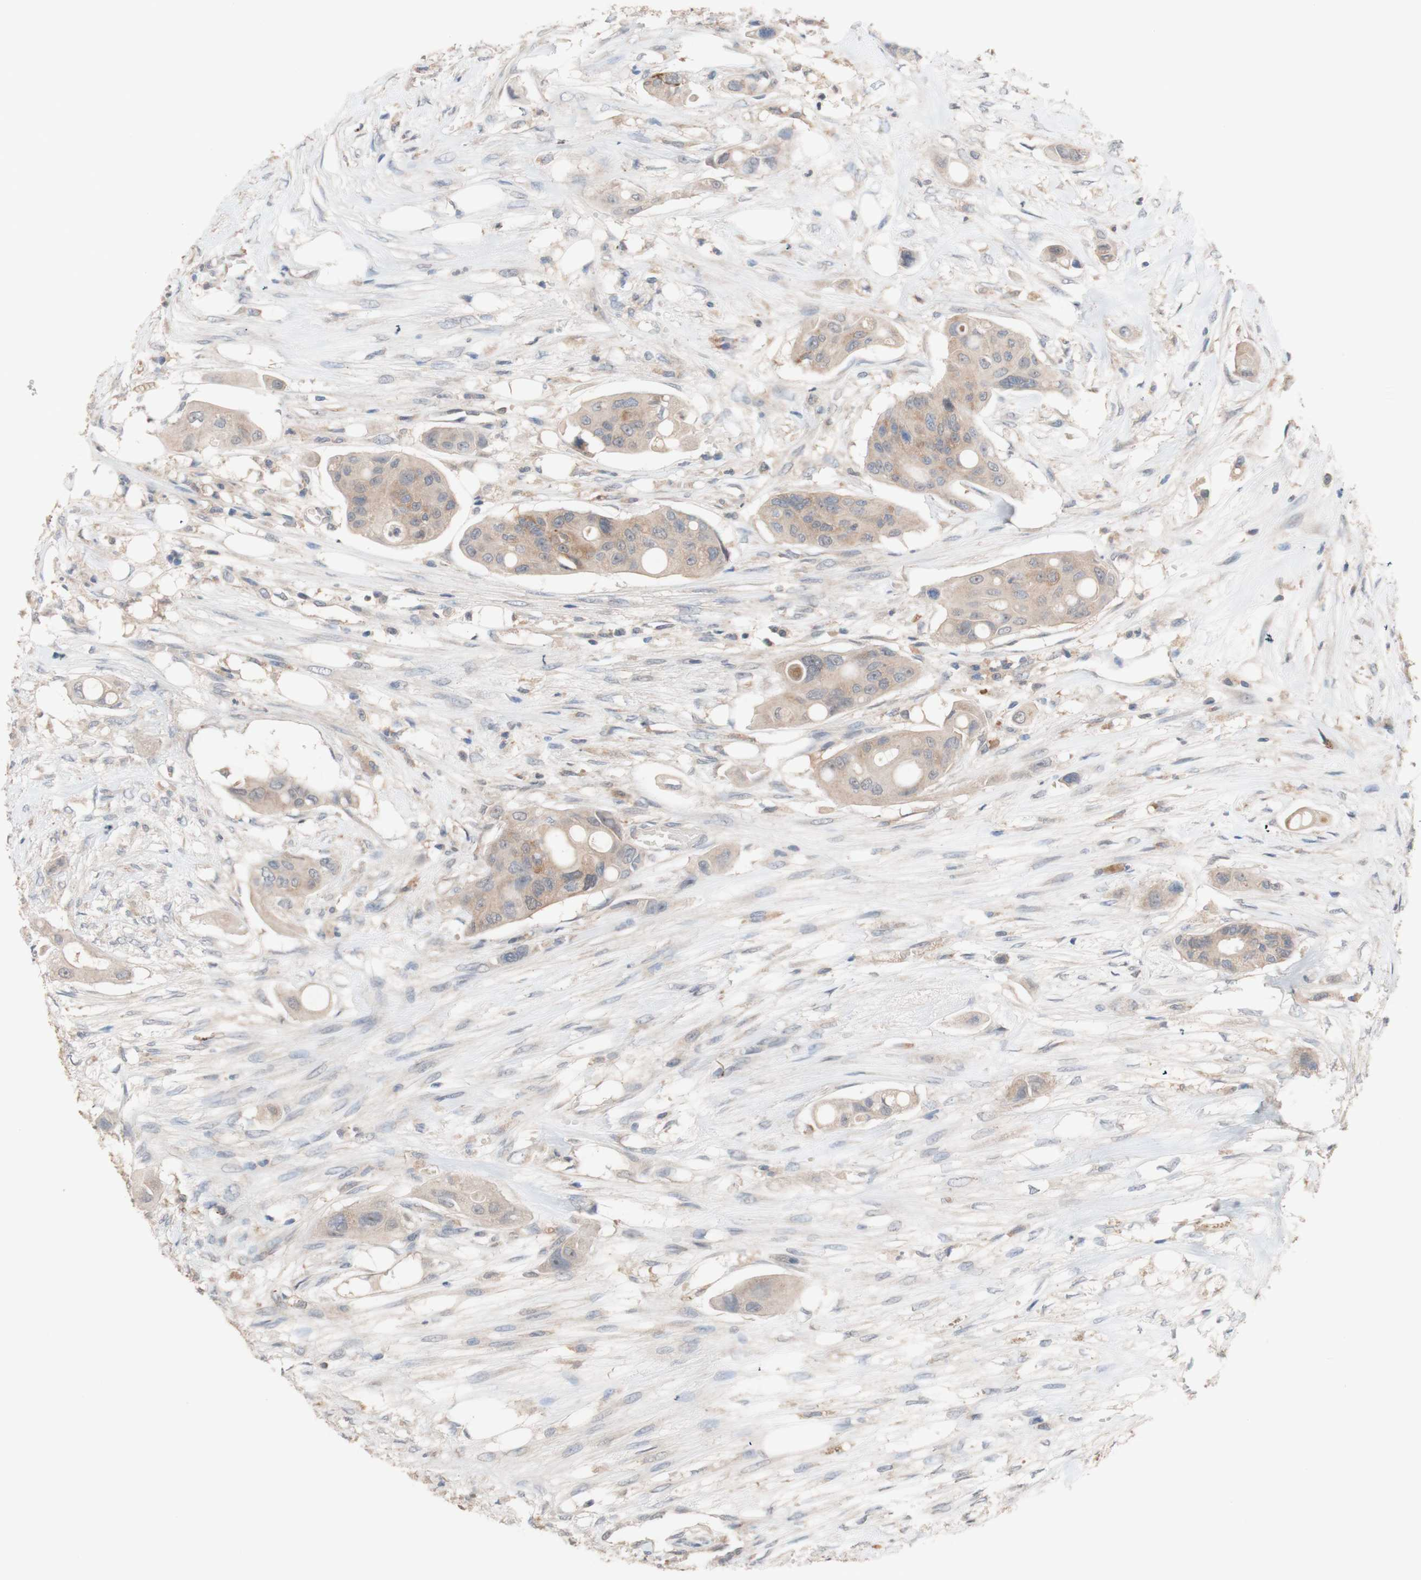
{"staining": {"intensity": "weak", "quantity": ">75%", "location": "cytoplasmic/membranous"}, "tissue": "colorectal cancer", "cell_type": "Tumor cells", "image_type": "cancer", "snomed": [{"axis": "morphology", "description": "Adenocarcinoma, NOS"}, {"axis": "topography", "description": "Colon"}], "caption": "Protein staining displays weak cytoplasmic/membranous expression in approximately >75% of tumor cells in colorectal cancer (adenocarcinoma).", "gene": "PEX2", "patient": {"sex": "female", "age": 57}}